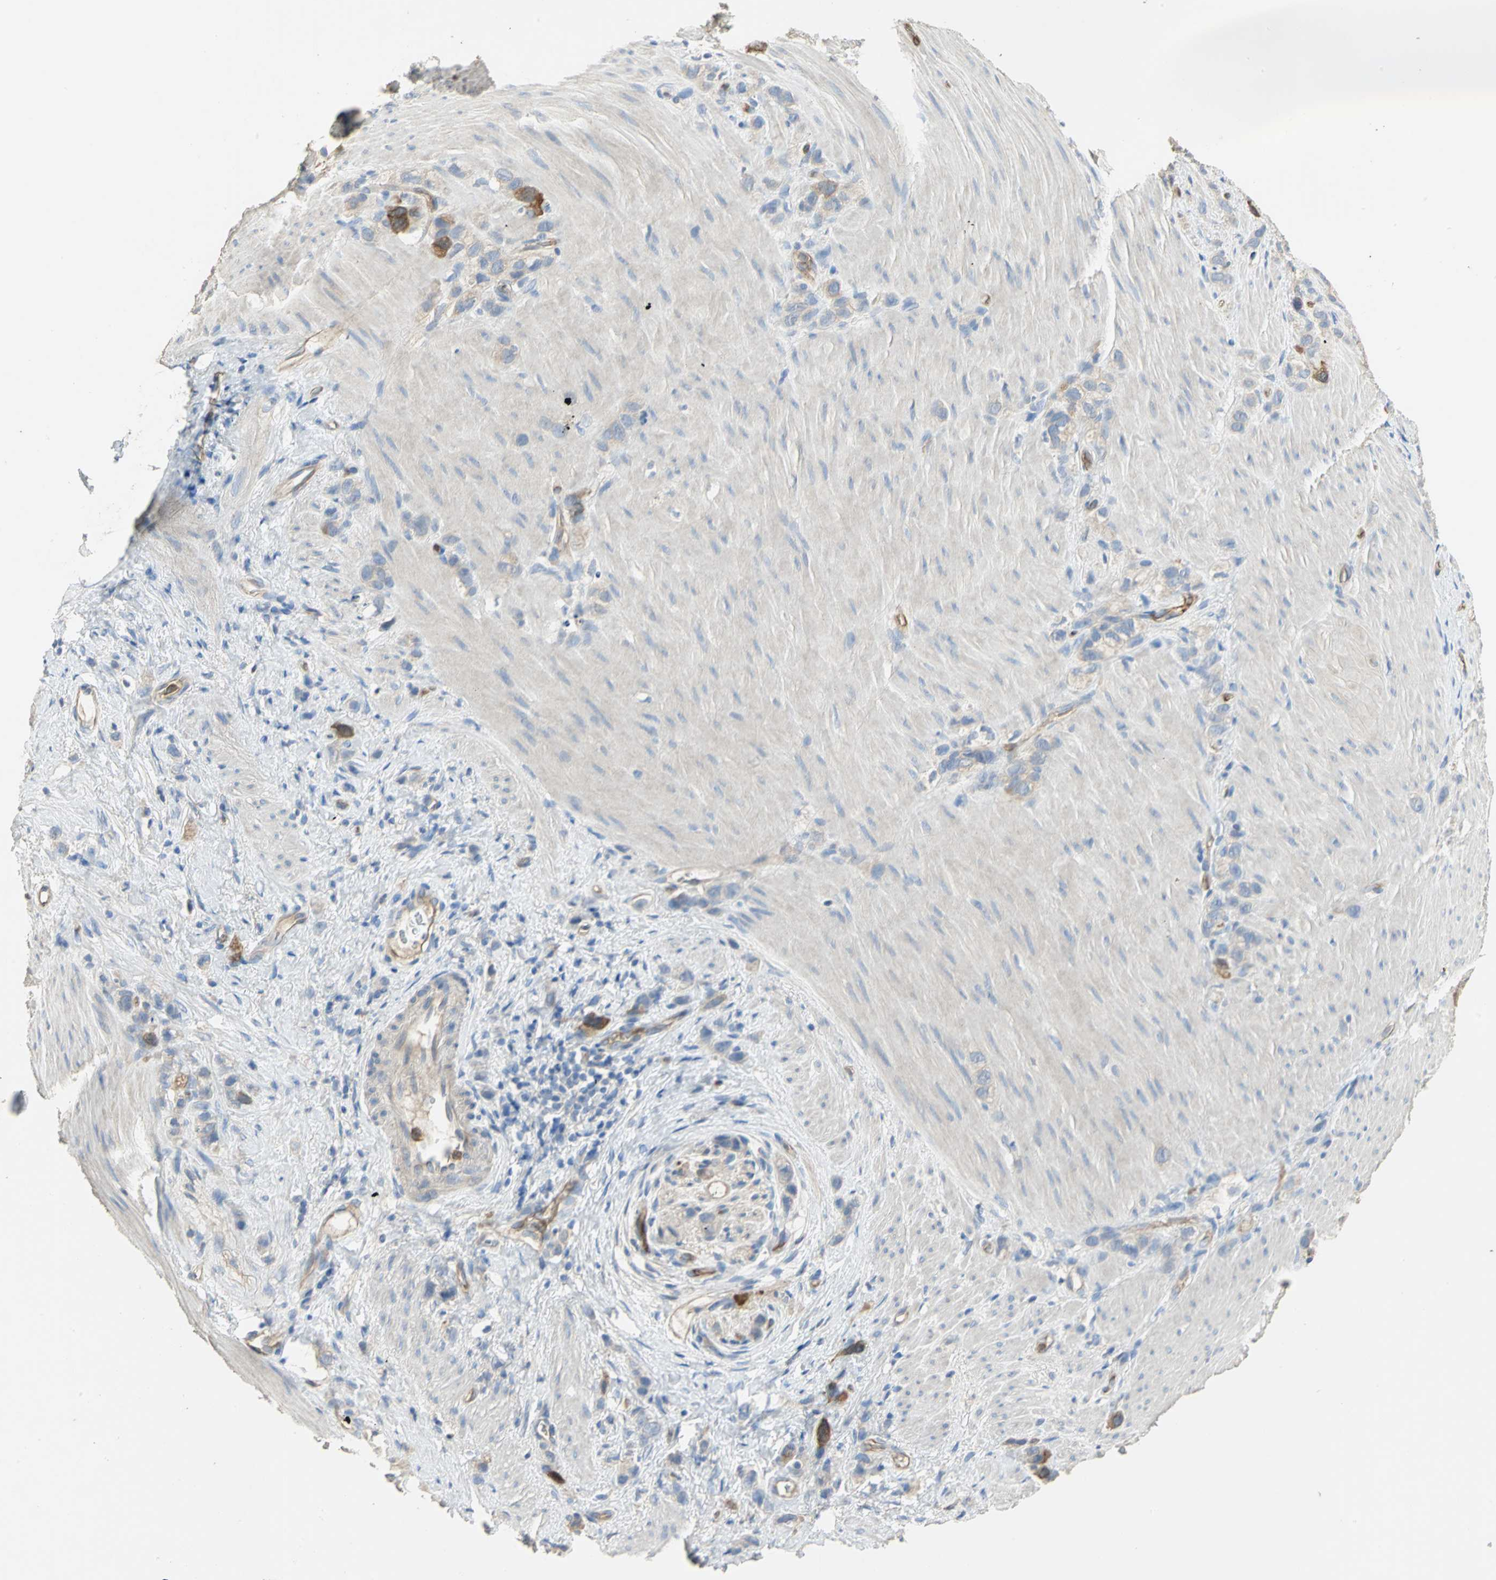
{"staining": {"intensity": "moderate", "quantity": "<25%", "location": "cytoplasmic/membranous"}, "tissue": "stomach cancer", "cell_type": "Tumor cells", "image_type": "cancer", "snomed": [{"axis": "morphology", "description": "Normal tissue, NOS"}, {"axis": "morphology", "description": "Adenocarcinoma, NOS"}, {"axis": "morphology", "description": "Adenocarcinoma, High grade"}, {"axis": "topography", "description": "Stomach, upper"}, {"axis": "topography", "description": "Stomach"}], "caption": "Stomach cancer stained for a protein (brown) exhibits moderate cytoplasmic/membranous positive staining in about <25% of tumor cells.", "gene": "DLGAP5", "patient": {"sex": "female", "age": 65}}